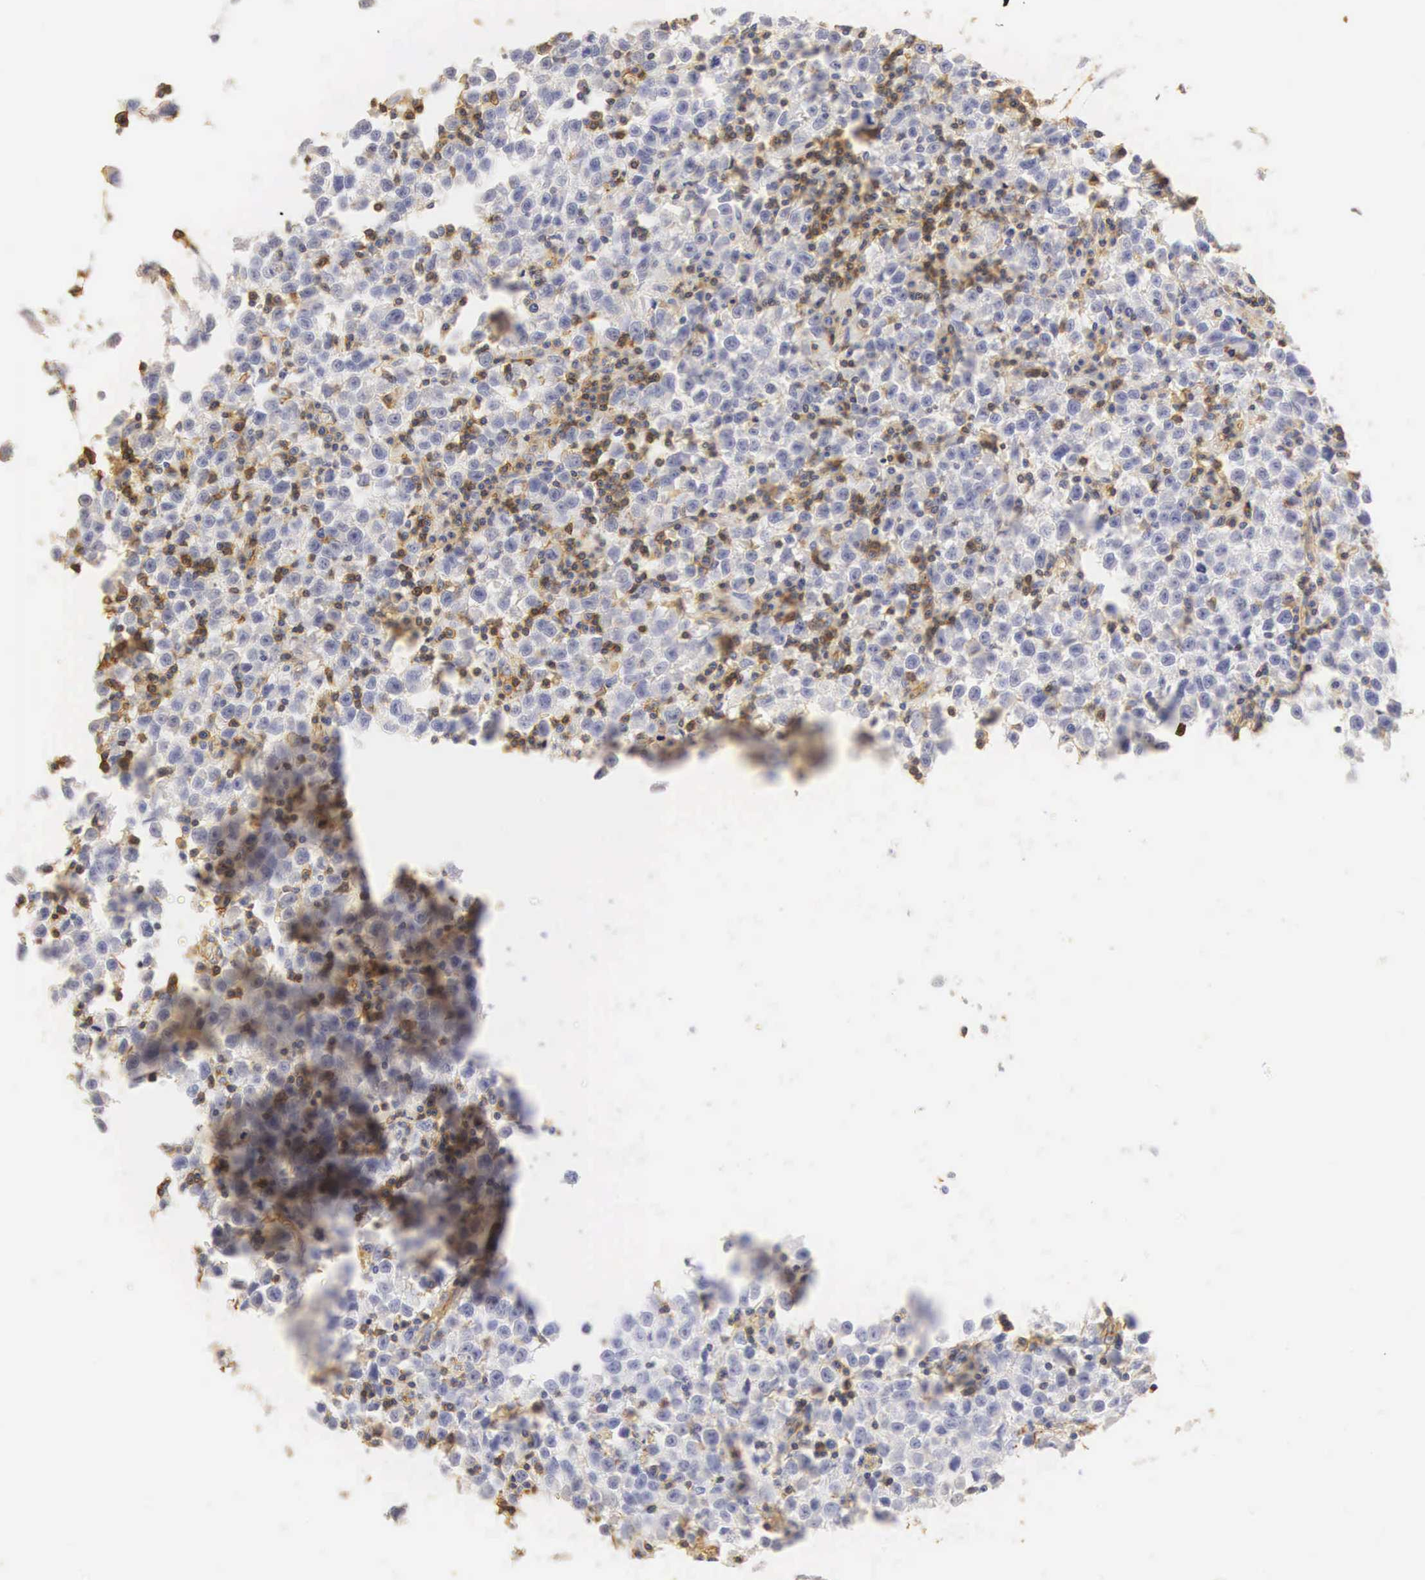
{"staining": {"intensity": "negative", "quantity": "none", "location": "none"}, "tissue": "testis cancer", "cell_type": "Tumor cells", "image_type": "cancer", "snomed": [{"axis": "morphology", "description": "Seminoma, NOS"}, {"axis": "topography", "description": "Testis"}], "caption": "Immunohistochemical staining of seminoma (testis) displays no significant expression in tumor cells.", "gene": "CD99", "patient": {"sex": "male", "age": 35}}